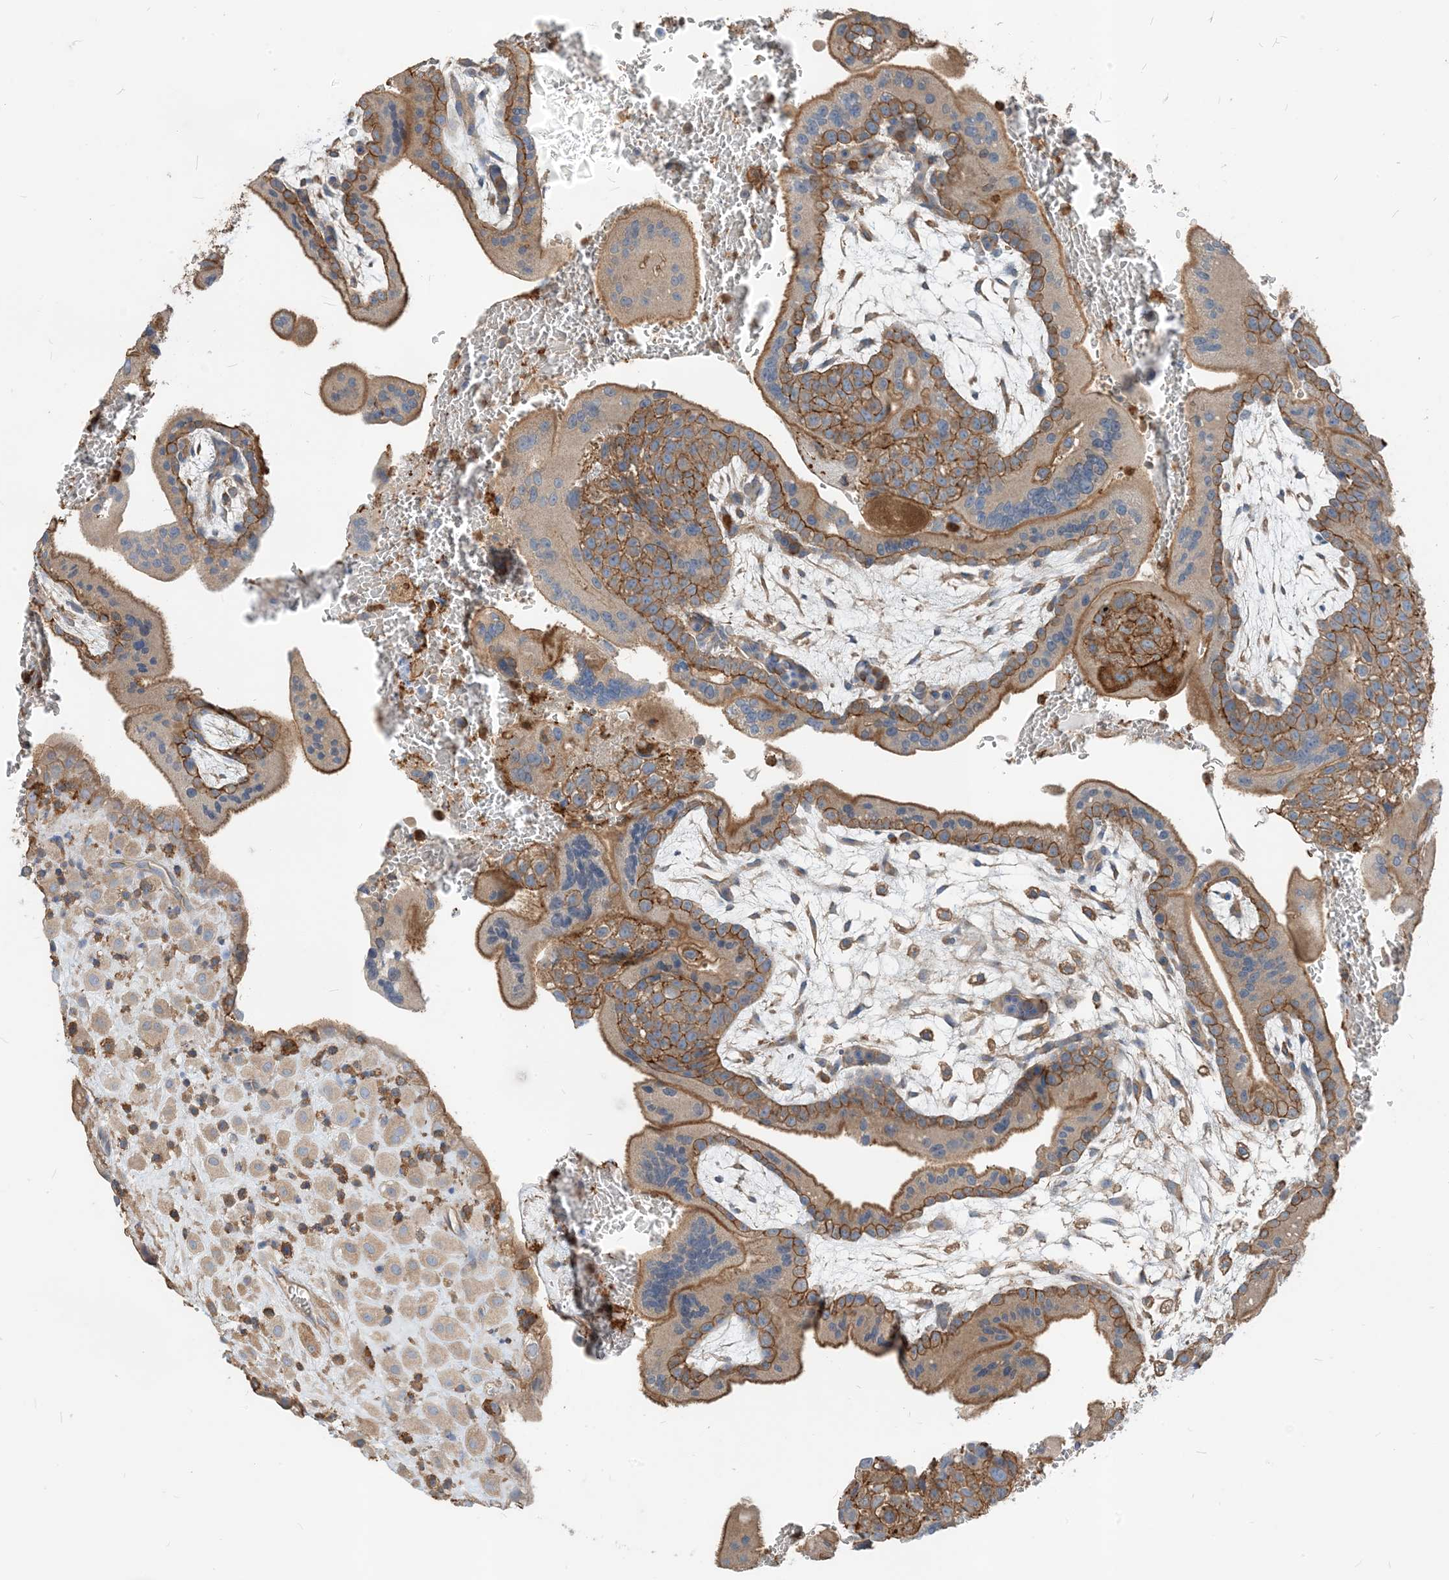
{"staining": {"intensity": "moderate", "quantity": ">75%", "location": "cytoplasmic/membranous"}, "tissue": "placenta", "cell_type": "Decidual cells", "image_type": "normal", "snomed": [{"axis": "morphology", "description": "Normal tissue, NOS"}, {"axis": "topography", "description": "Placenta"}], "caption": "Protein expression analysis of normal human placenta reveals moderate cytoplasmic/membranous expression in approximately >75% of decidual cells. The staining was performed using DAB, with brown indicating positive protein expression. Nuclei are stained blue with hematoxylin.", "gene": "PARVG", "patient": {"sex": "female", "age": 35}}